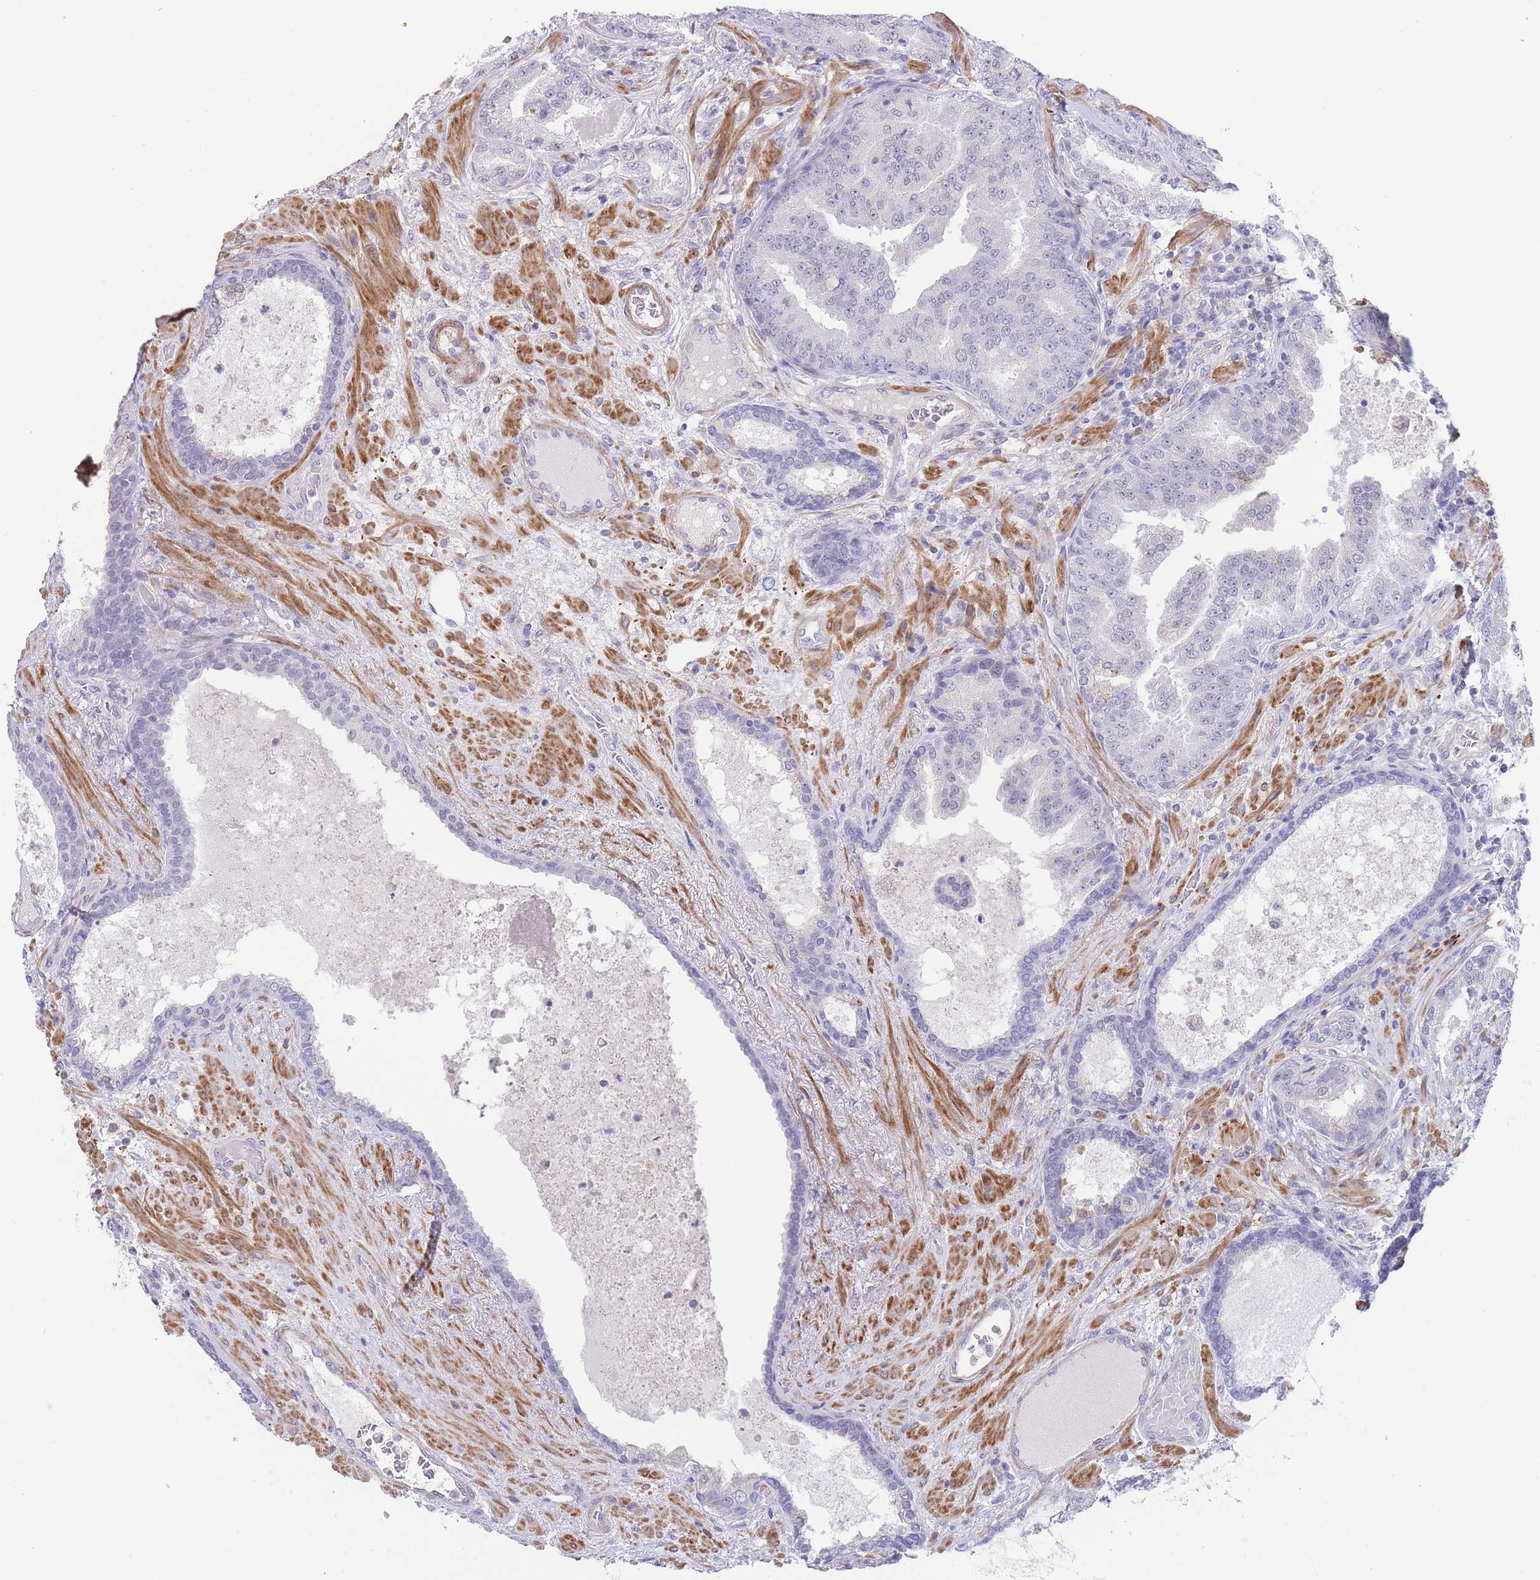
{"staining": {"intensity": "negative", "quantity": "none", "location": "none"}, "tissue": "prostate cancer", "cell_type": "Tumor cells", "image_type": "cancer", "snomed": [{"axis": "morphology", "description": "Adenocarcinoma, High grade"}, {"axis": "topography", "description": "Prostate"}], "caption": "Prostate cancer was stained to show a protein in brown. There is no significant staining in tumor cells. The staining was performed using DAB to visualize the protein expression in brown, while the nuclei were stained in blue with hematoxylin (Magnification: 20x).", "gene": "ASAP3", "patient": {"sex": "male", "age": 68}}